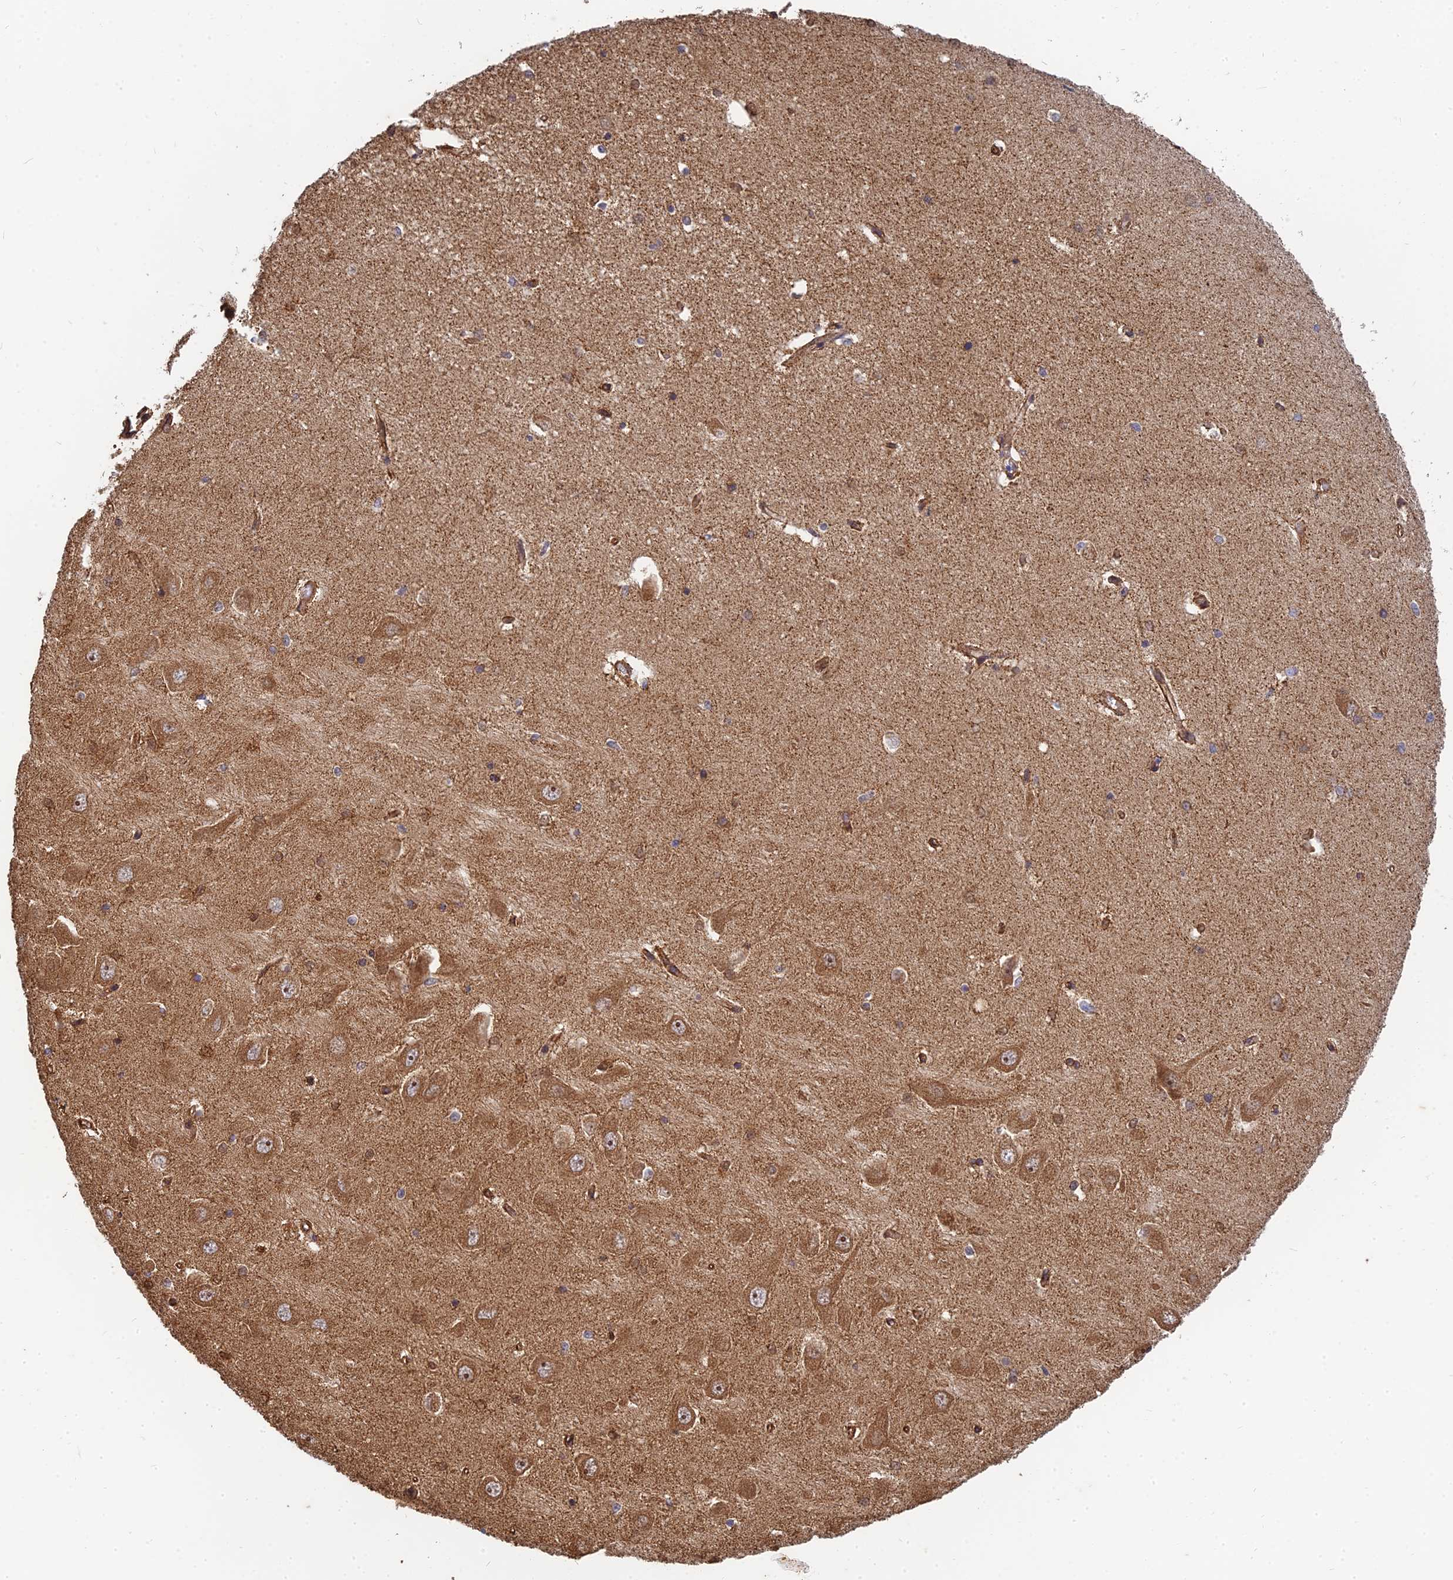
{"staining": {"intensity": "moderate", "quantity": ">75%", "location": "cytoplasmic/membranous"}, "tissue": "hippocampus", "cell_type": "Glial cells", "image_type": "normal", "snomed": [{"axis": "morphology", "description": "Normal tissue, NOS"}, {"axis": "topography", "description": "Hippocampus"}], "caption": "Protein staining of unremarkable hippocampus shows moderate cytoplasmic/membranous expression in about >75% of glial cells.", "gene": "DSTYK", "patient": {"sex": "male", "age": 45}}